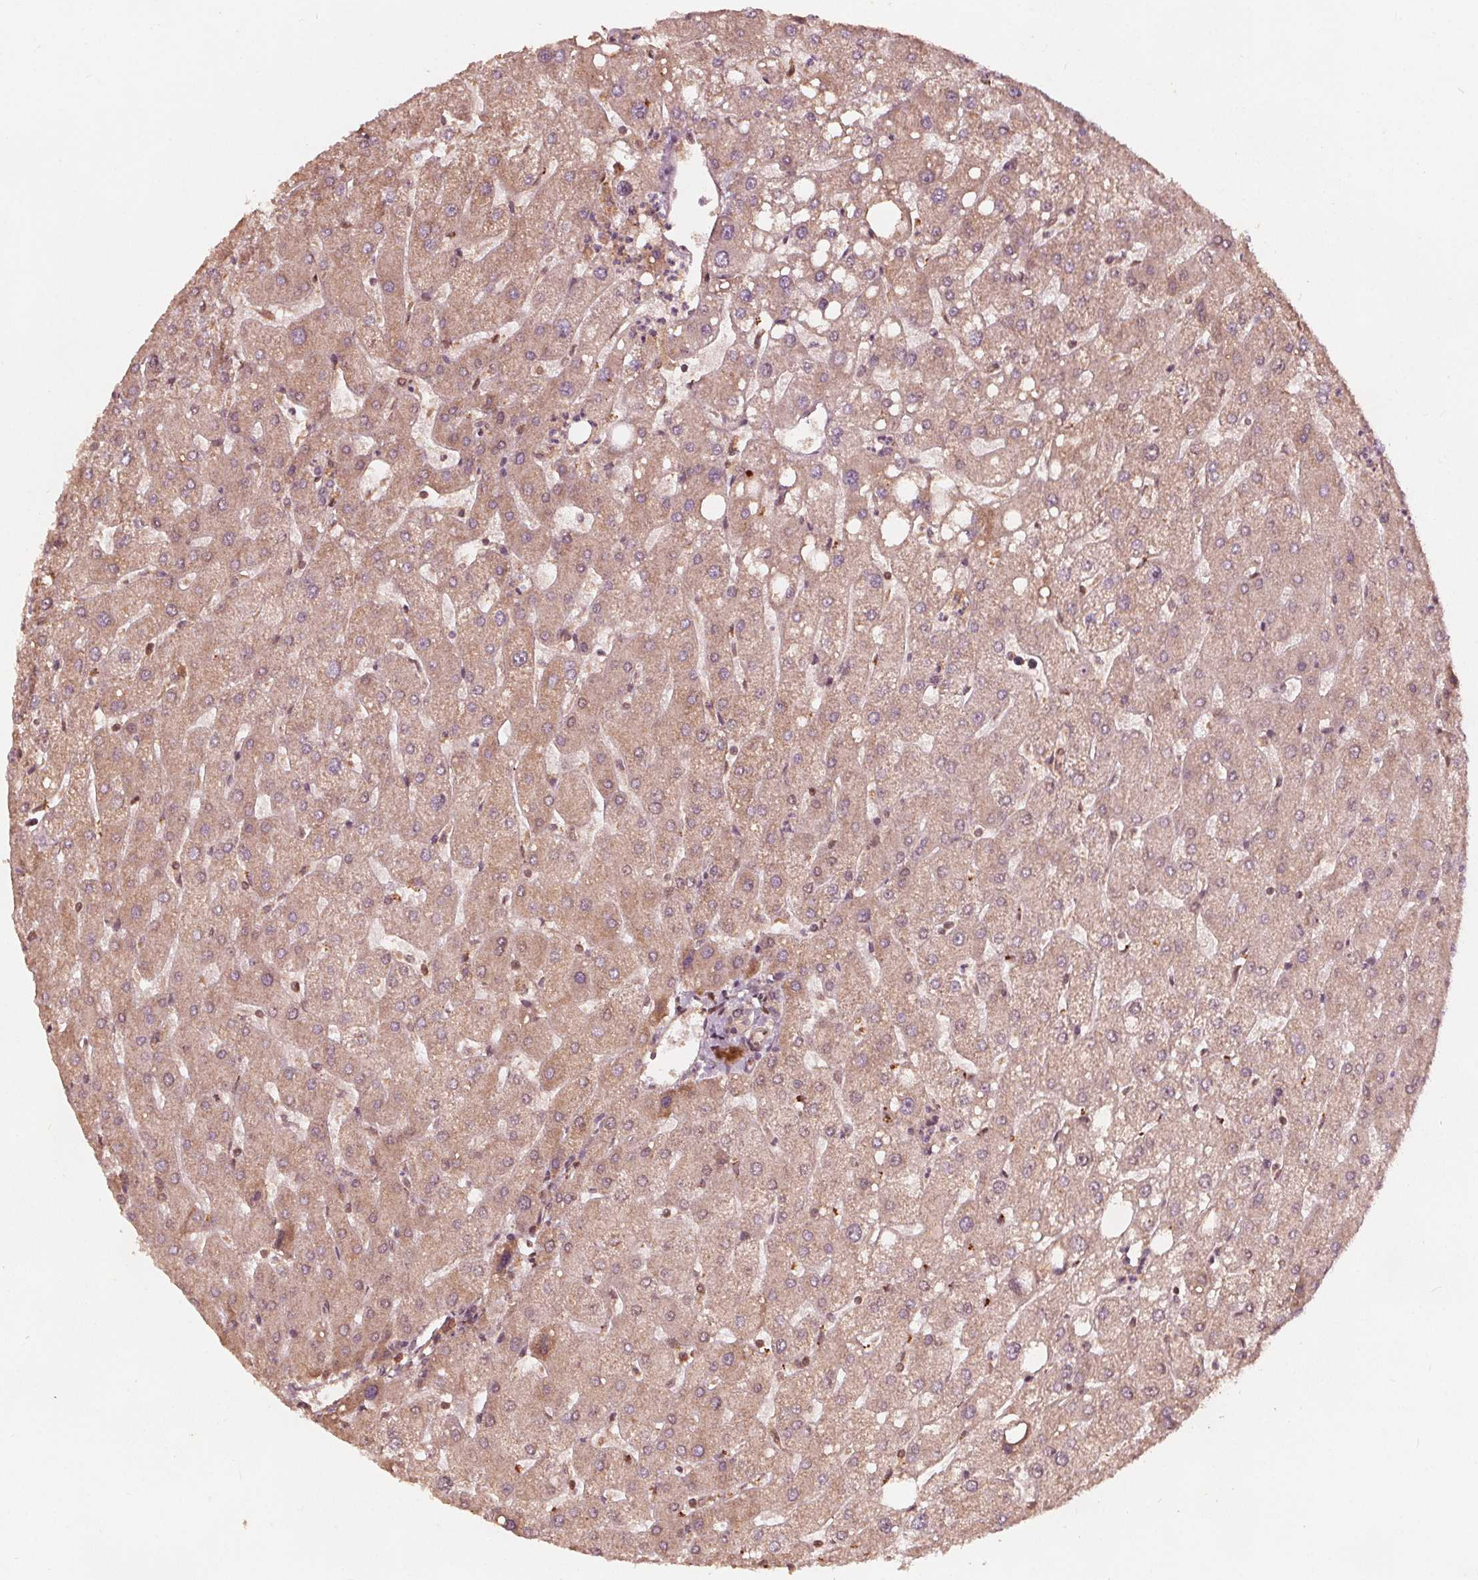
{"staining": {"intensity": "weak", "quantity": ">75%", "location": "cytoplasmic/membranous"}, "tissue": "liver", "cell_type": "Cholangiocytes", "image_type": "normal", "snomed": [{"axis": "morphology", "description": "Normal tissue, NOS"}, {"axis": "topography", "description": "Liver"}], "caption": "High-magnification brightfield microscopy of normal liver stained with DAB (3,3'-diaminobenzidine) (brown) and counterstained with hematoxylin (blue). cholangiocytes exhibit weak cytoplasmic/membranous staining is appreciated in about>75% of cells.", "gene": "AIP", "patient": {"sex": "male", "age": 67}}